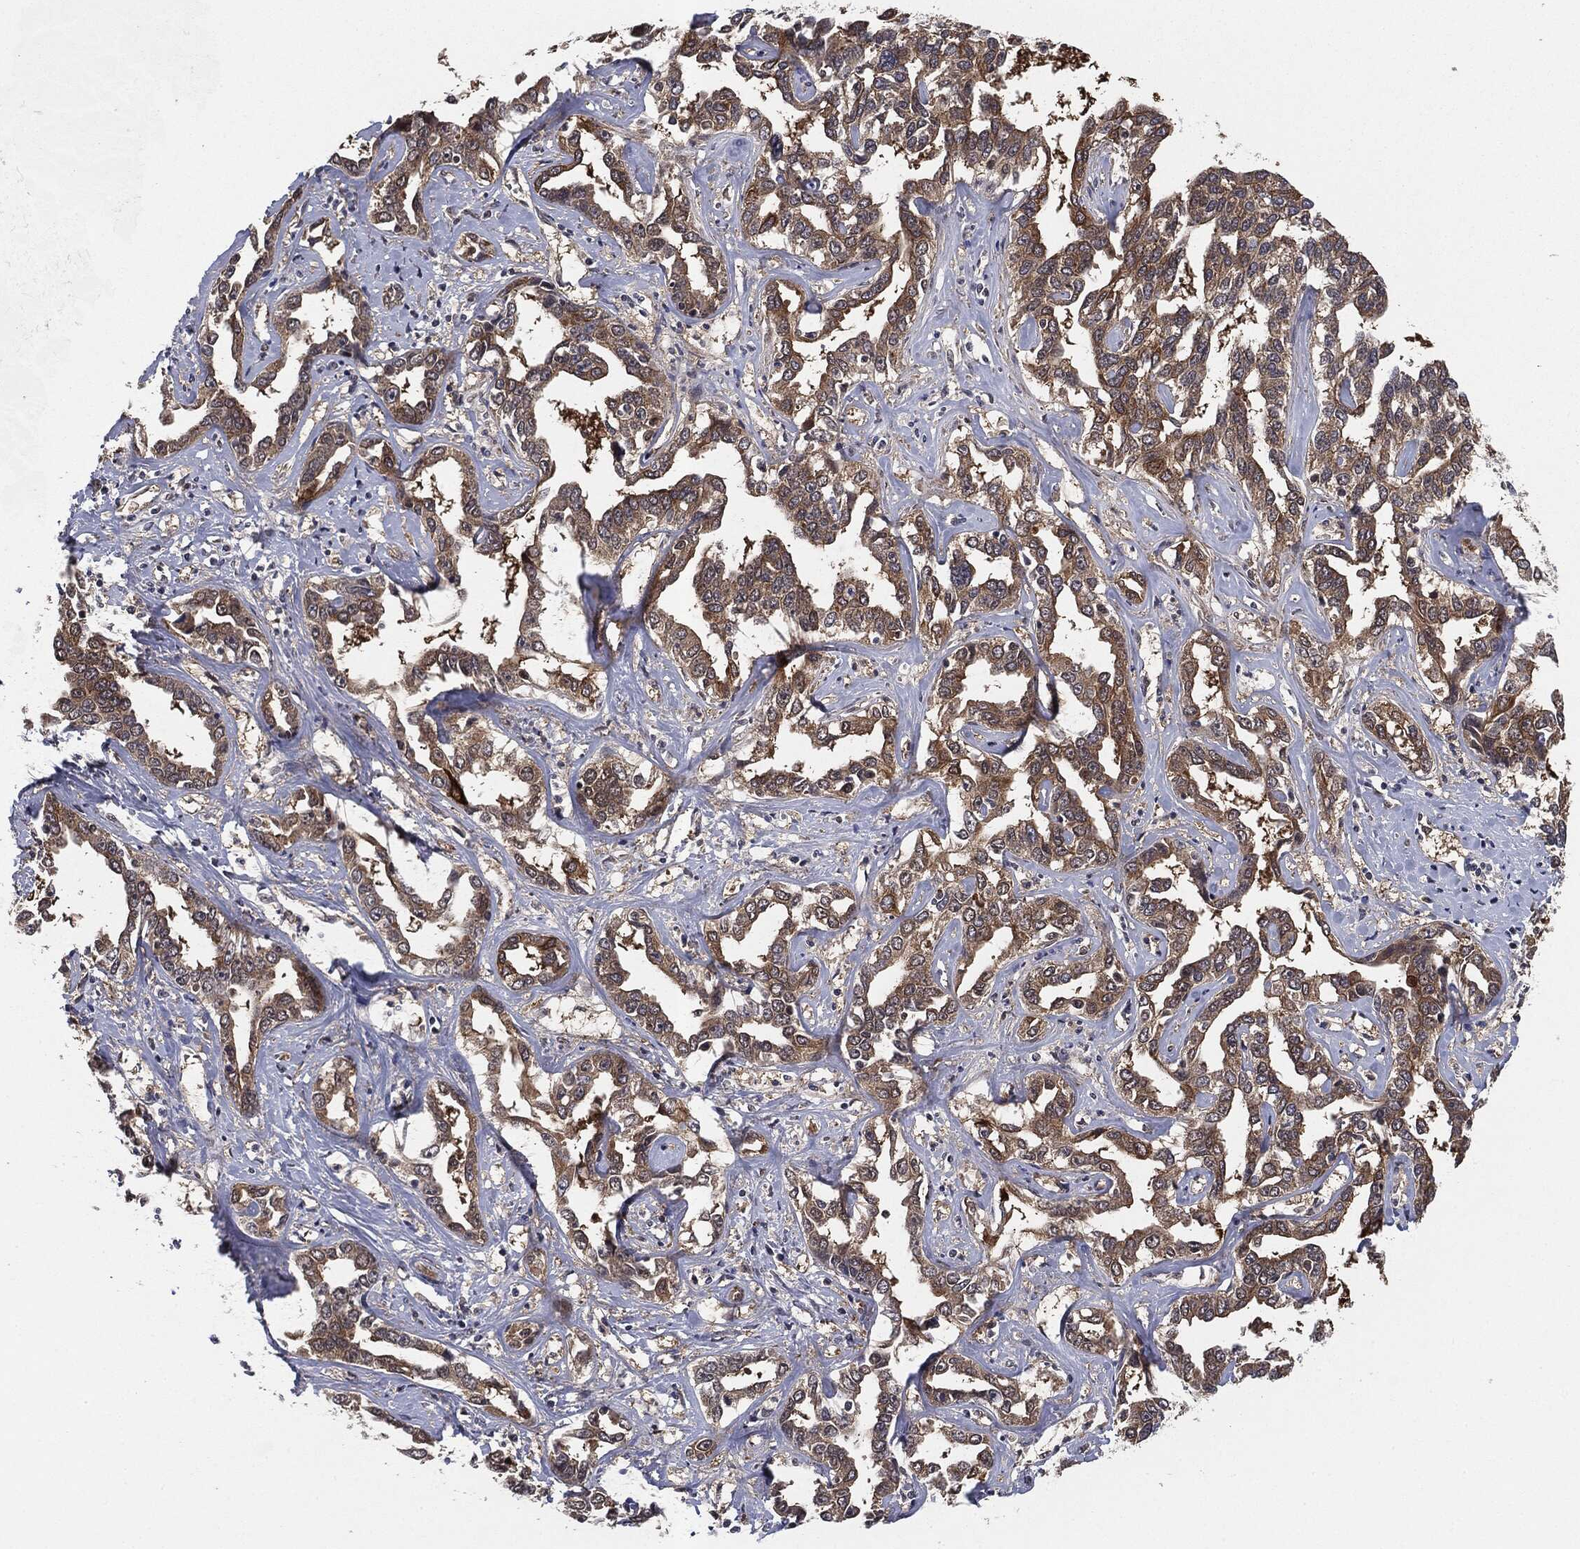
{"staining": {"intensity": "weak", "quantity": ">75%", "location": "cytoplasmic/membranous"}, "tissue": "liver cancer", "cell_type": "Tumor cells", "image_type": "cancer", "snomed": [{"axis": "morphology", "description": "Cholangiocarcinoma"}, {"axis": "topography", "description": "Liver"}], "caption": "Immunohistochemistry (IHC) histopathology image of human liver cancer stained for a protein (brown), which exhibits low levels of weak cytoplasmic/membranous expression in approximately >75% of tumor cells.", "gene": "KRT7", "patient": {"sex": "male", "age": 59}}